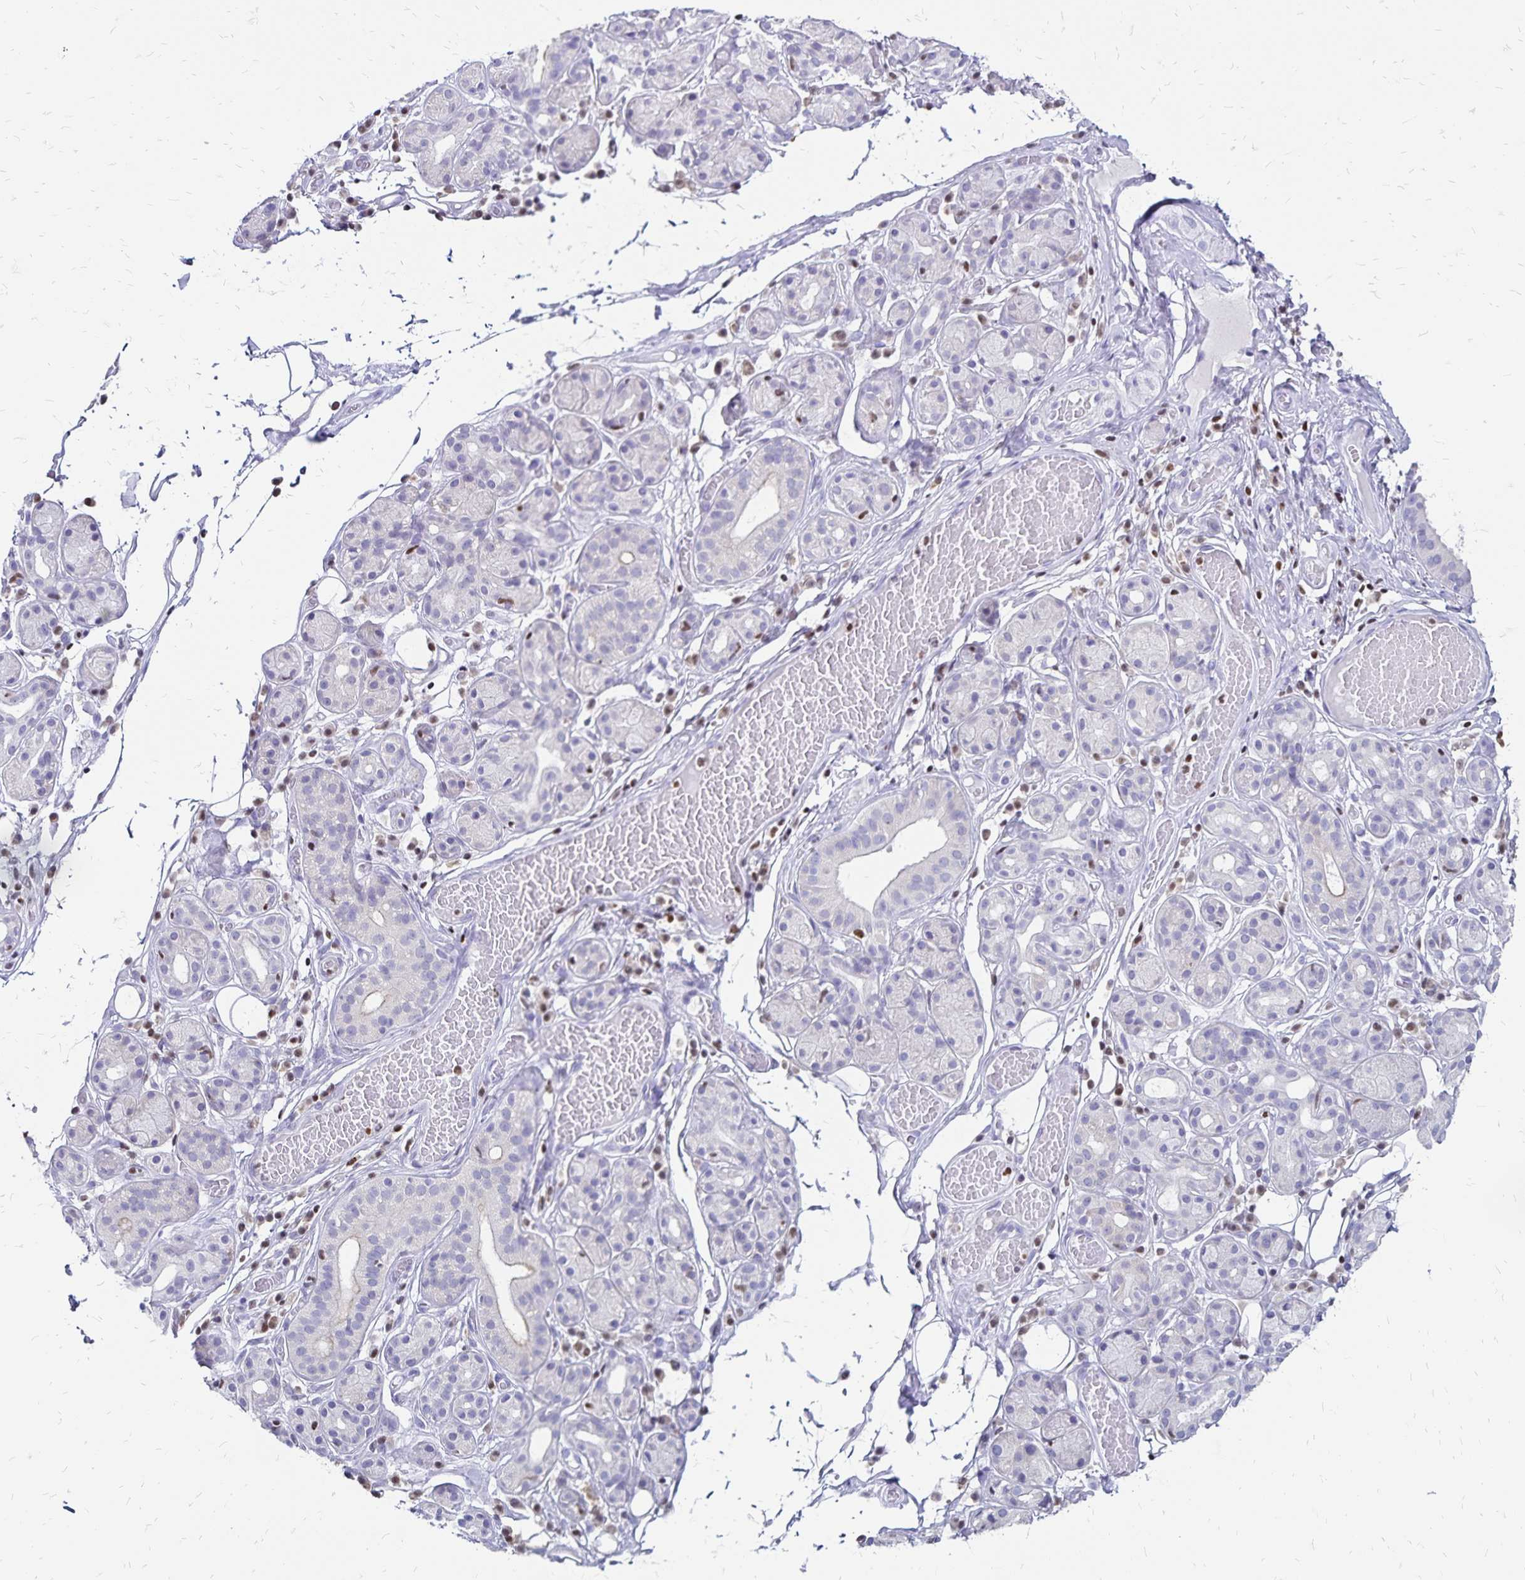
{"staining": {"intensity": "negative", "quantity": "none", "location": "none"}, "tissue": "salivary gland", "cell_type": "Glandular cells", "image_type": "normal", "snomed": [{"axis": "morphology", "description": "Normal tissue, NOS"}, {"axis": "topography", "description": "Salivary gland"}, {"axis": "topography", "description": "Peripheral nerve tissue"}], "caption": "High magnification brightfield microscopy of benign salivary gland stained with DAB (brown) and counterstained with hematoxylin (blue): glandular cells show no significant expression. The staining is performed using DAB brown chromogen with nuclei counter-stained in using hematoxylin.", "gene": "IKZF1", "patient": {"sex": "male", "age": 71}}